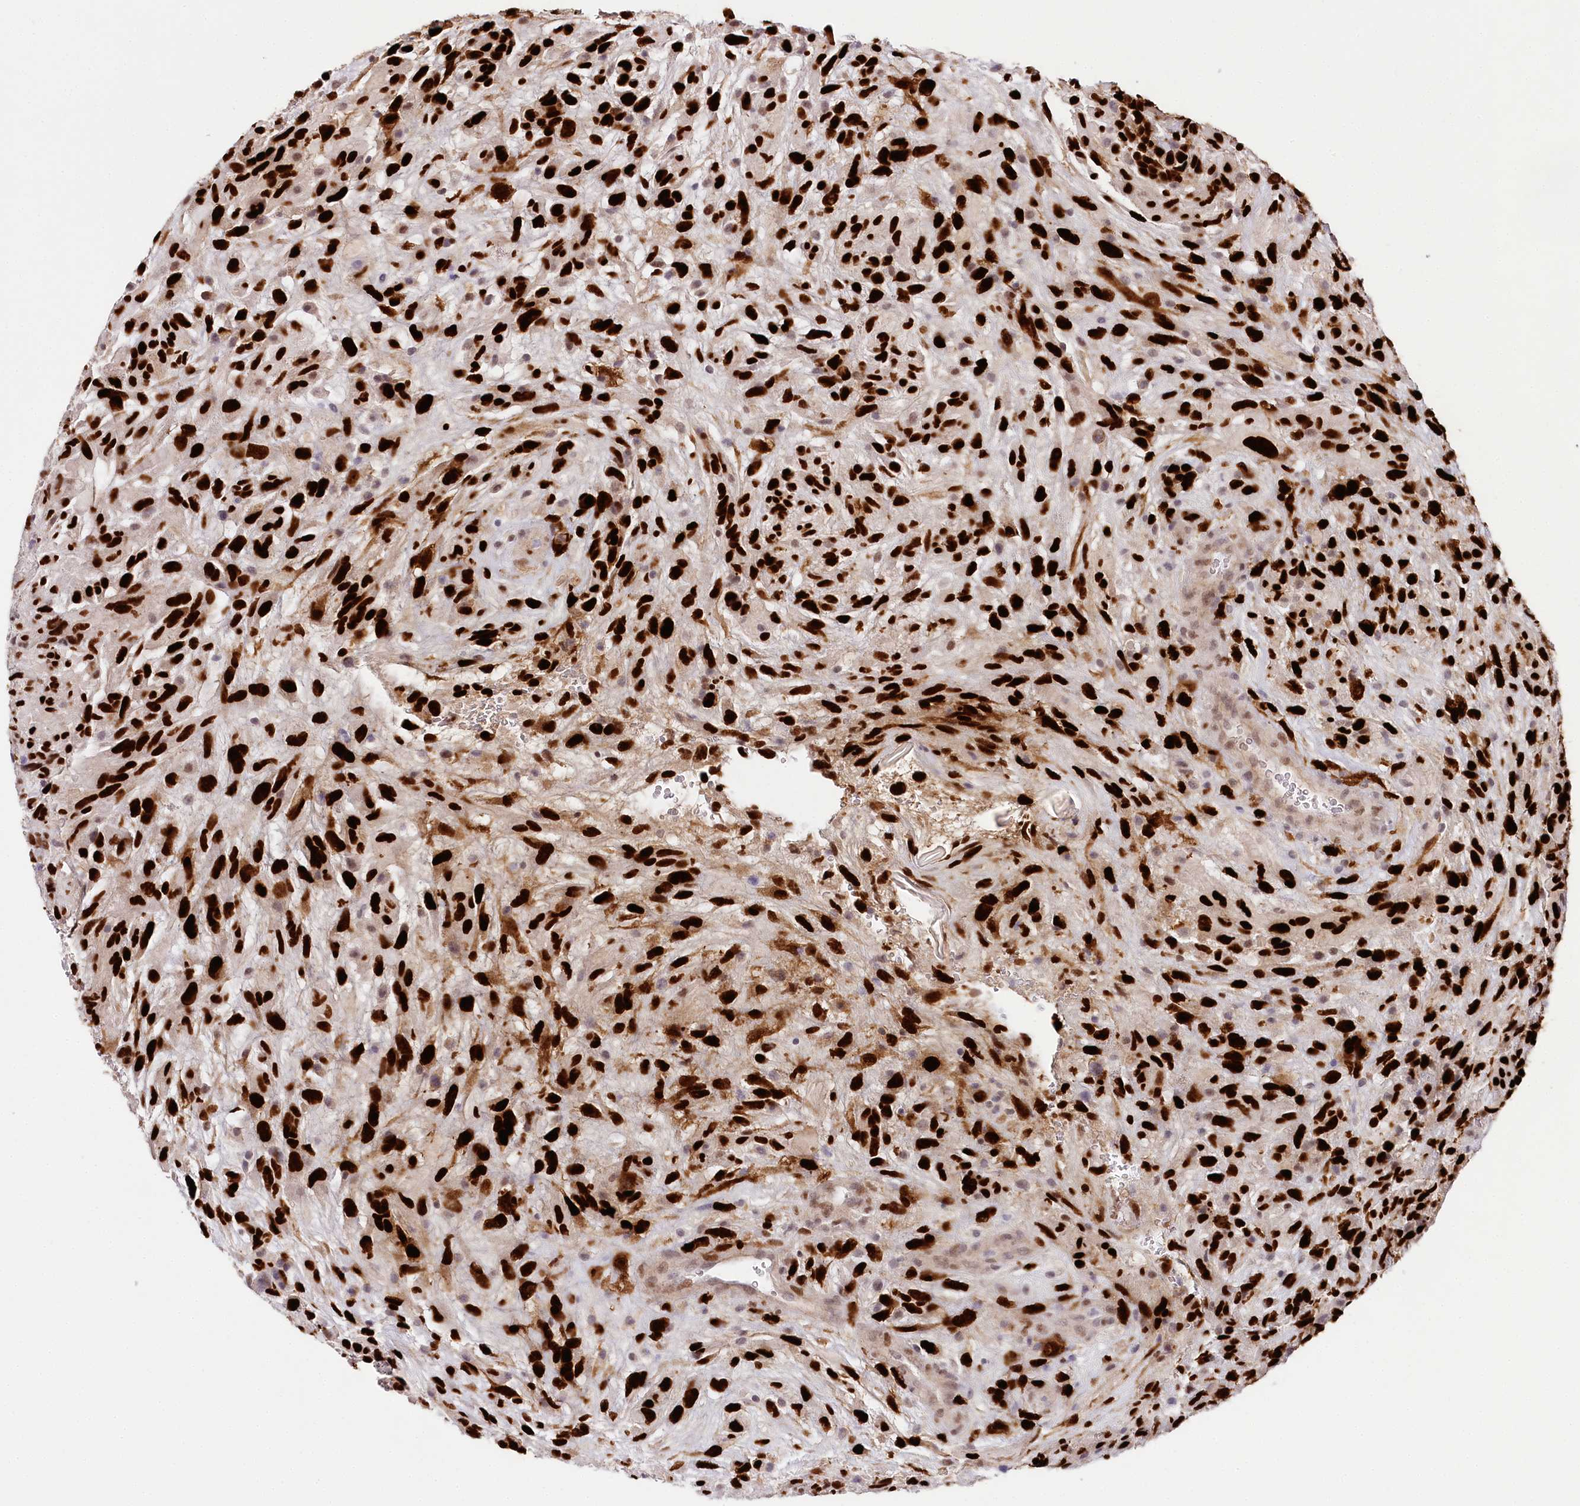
{"staining": {"intensity": "strong", "quantity": ">75%", "location": "nuclear"}, "tissue": "glioma", "cell_type": "Tumor cells", "image_type": "cancer", "snomed": [{"axis": "morphology", "description": "Glioma, malignant, High grade"}, {"axis": "topography", "description": "Brain"}], "caption": "Immunohistochemical staining of human glioma demonstrates high levels of strong nuclear expression in approximately >75% of tumor cells.", "gene": "TP53", "patient": {"sex": "male", "age": 61}}